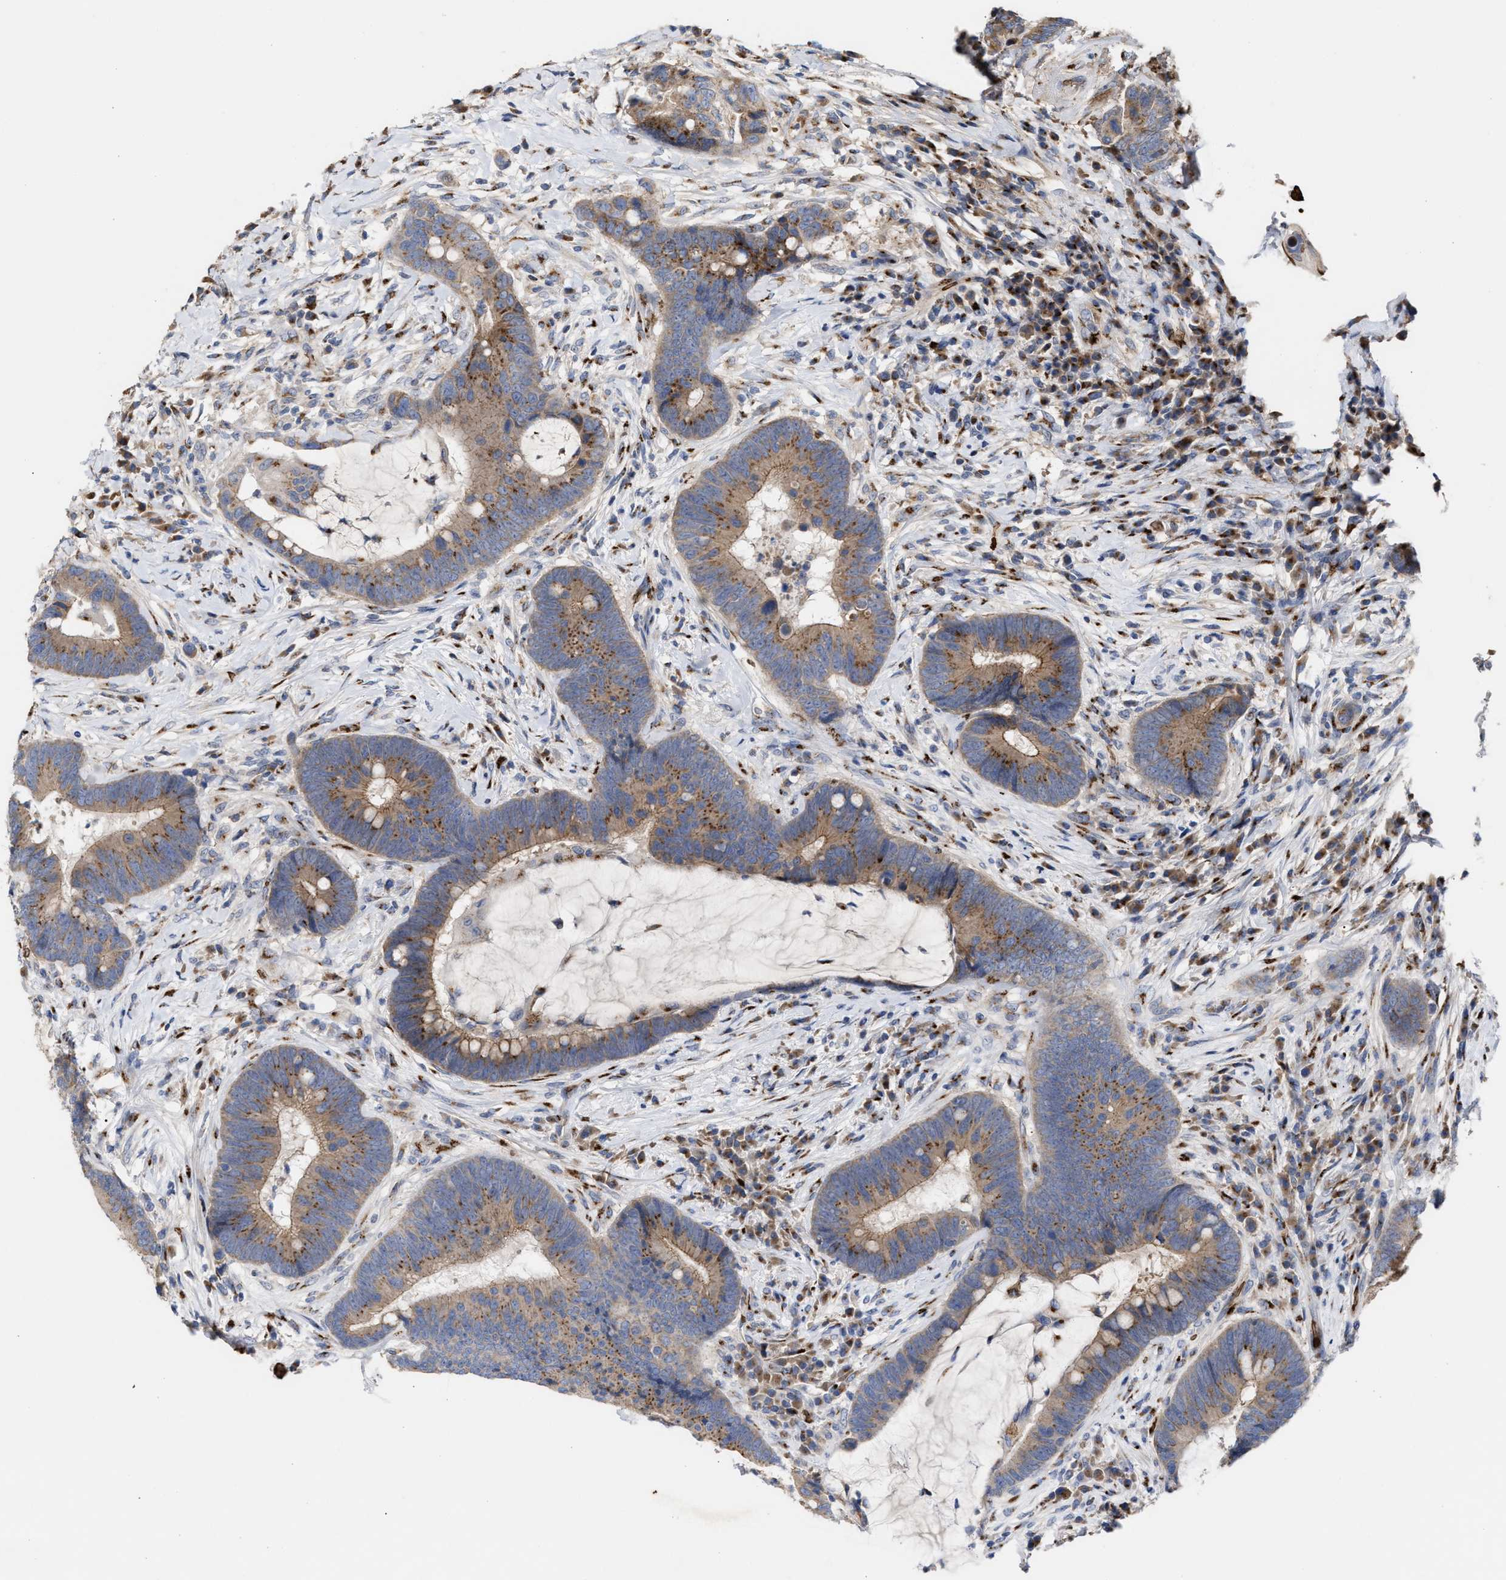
{"staining": {"intensity": "moderate", "quantity": ">75%", "location": "cytoplasmic/membranous"}, "tissue": "colorectal cancer", "cell_type": "Tumor cells", "image_type": "cancer", "snomed": [{"axis": "morphology", "description": "Adenocarcinoma, NOS"}, {"axis": "topography", "description": "Rectum"}, {"axis": "topography", "description": "Anal"}], "caption": "A high-resolution image shows immunohistochemistry staining of colorectal cancer (adenocarcinoma), which reveals moderate cytoplasmic/membranous positivity in approximately >75% of tumor cells. (DAB IHC, brown staining for protein, blue staining for nuclei).", "gene": "CCL2", "patient": {"sex": "female", "age": 89}}